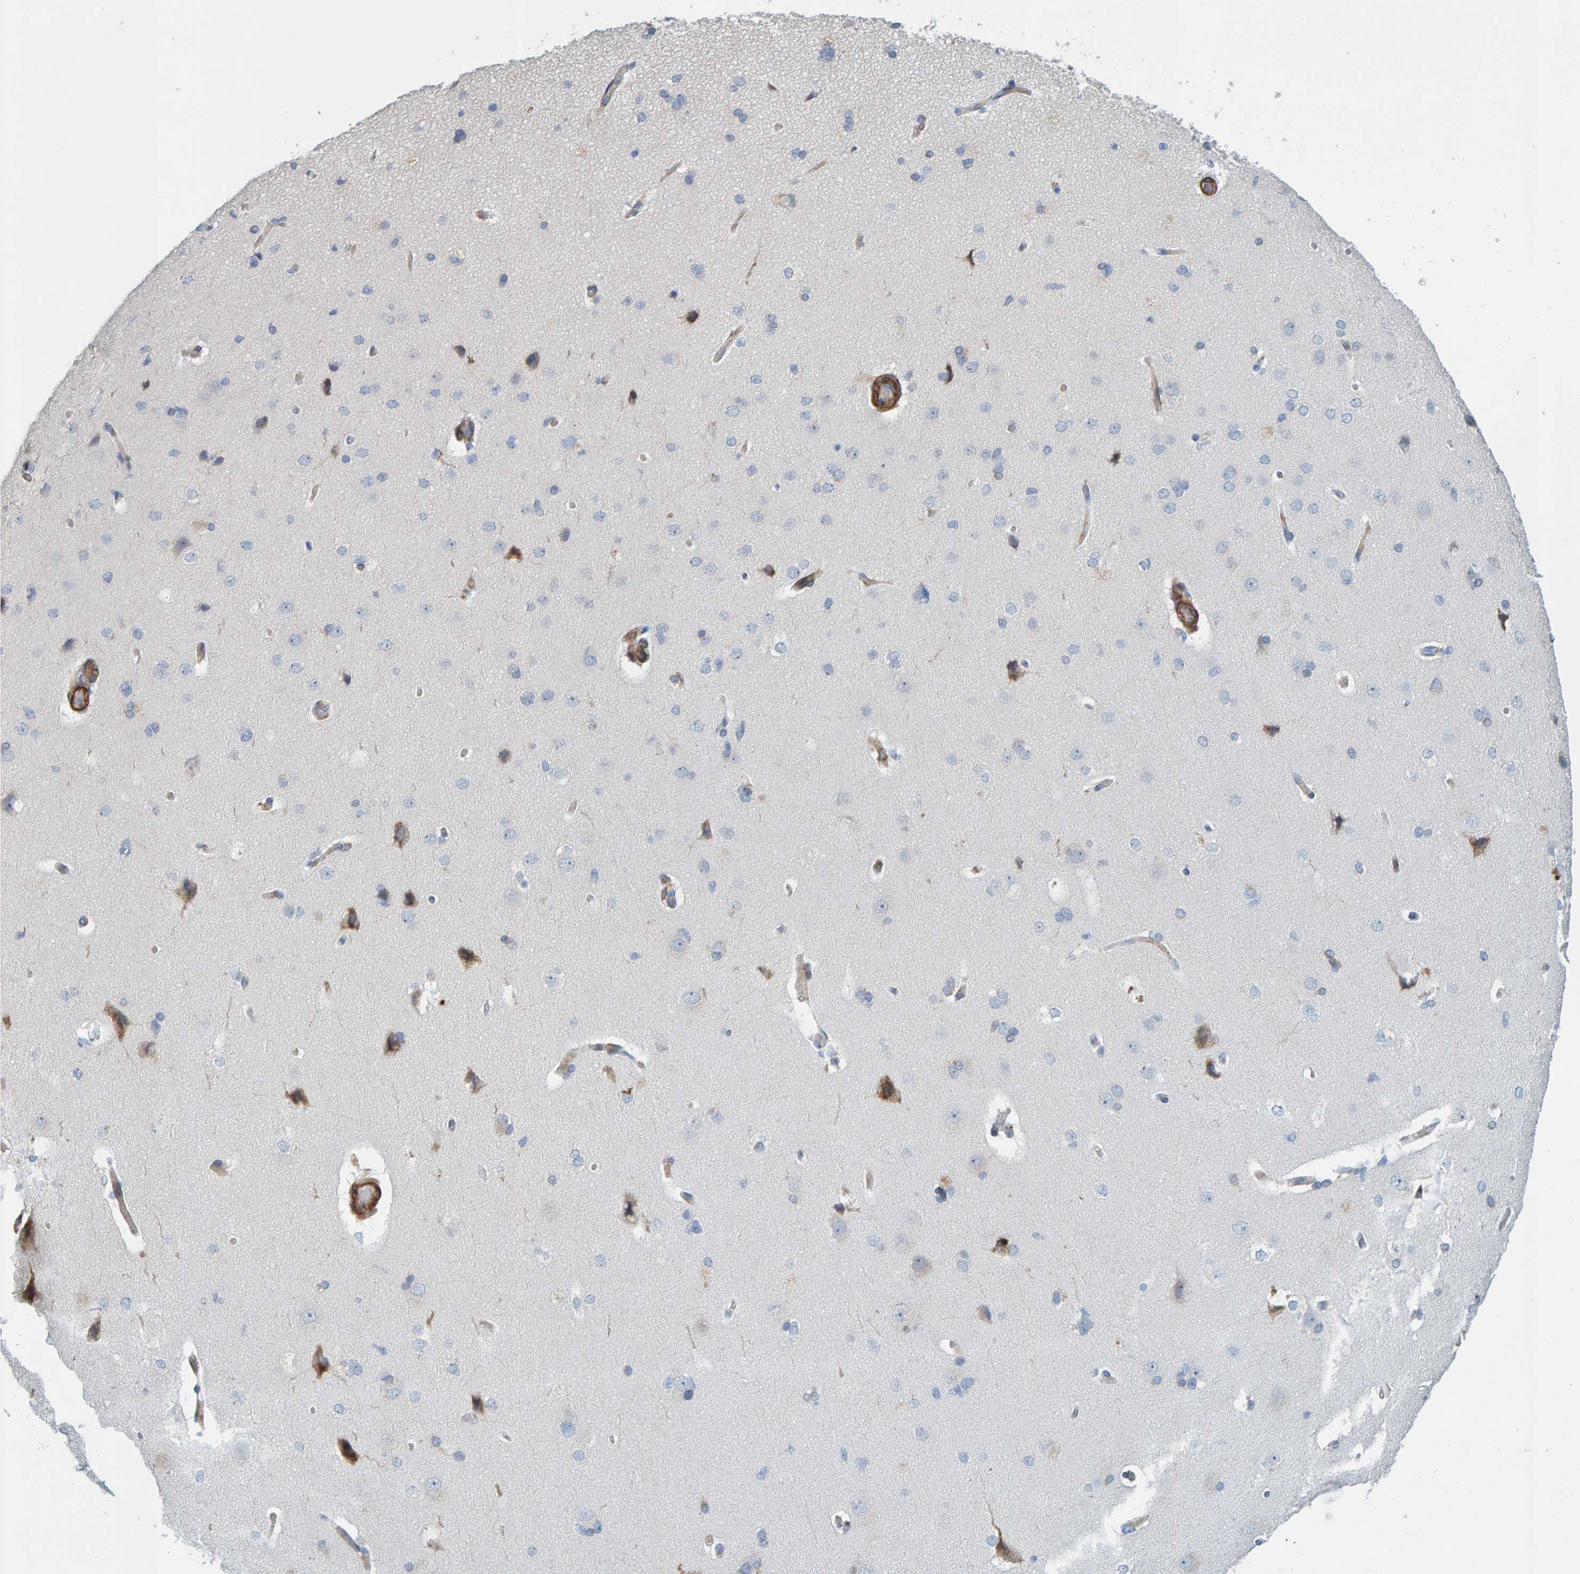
{"staining": {"intensity": "weak", "quantity": ">75%", "location": "cytoplasmic/membranous"}, "tissue": "cerebral cortex", "cell_type": "Endothelial cells", "image_type": "normal", "snomed": [{"axis": "morphology", "description": "Normal tissue, NOS"}, {"axis": "topography", "description": "Cerebral cortex"}], "caption": "This is a micrograph of immunohistochemistry staining of unremarkable cerebral cortex, which shows weak positivity in the cytoplasmic/membranous of endothelial cells.", "gene": "MMP16", "patient": {"sex": "male", "age": 62}}